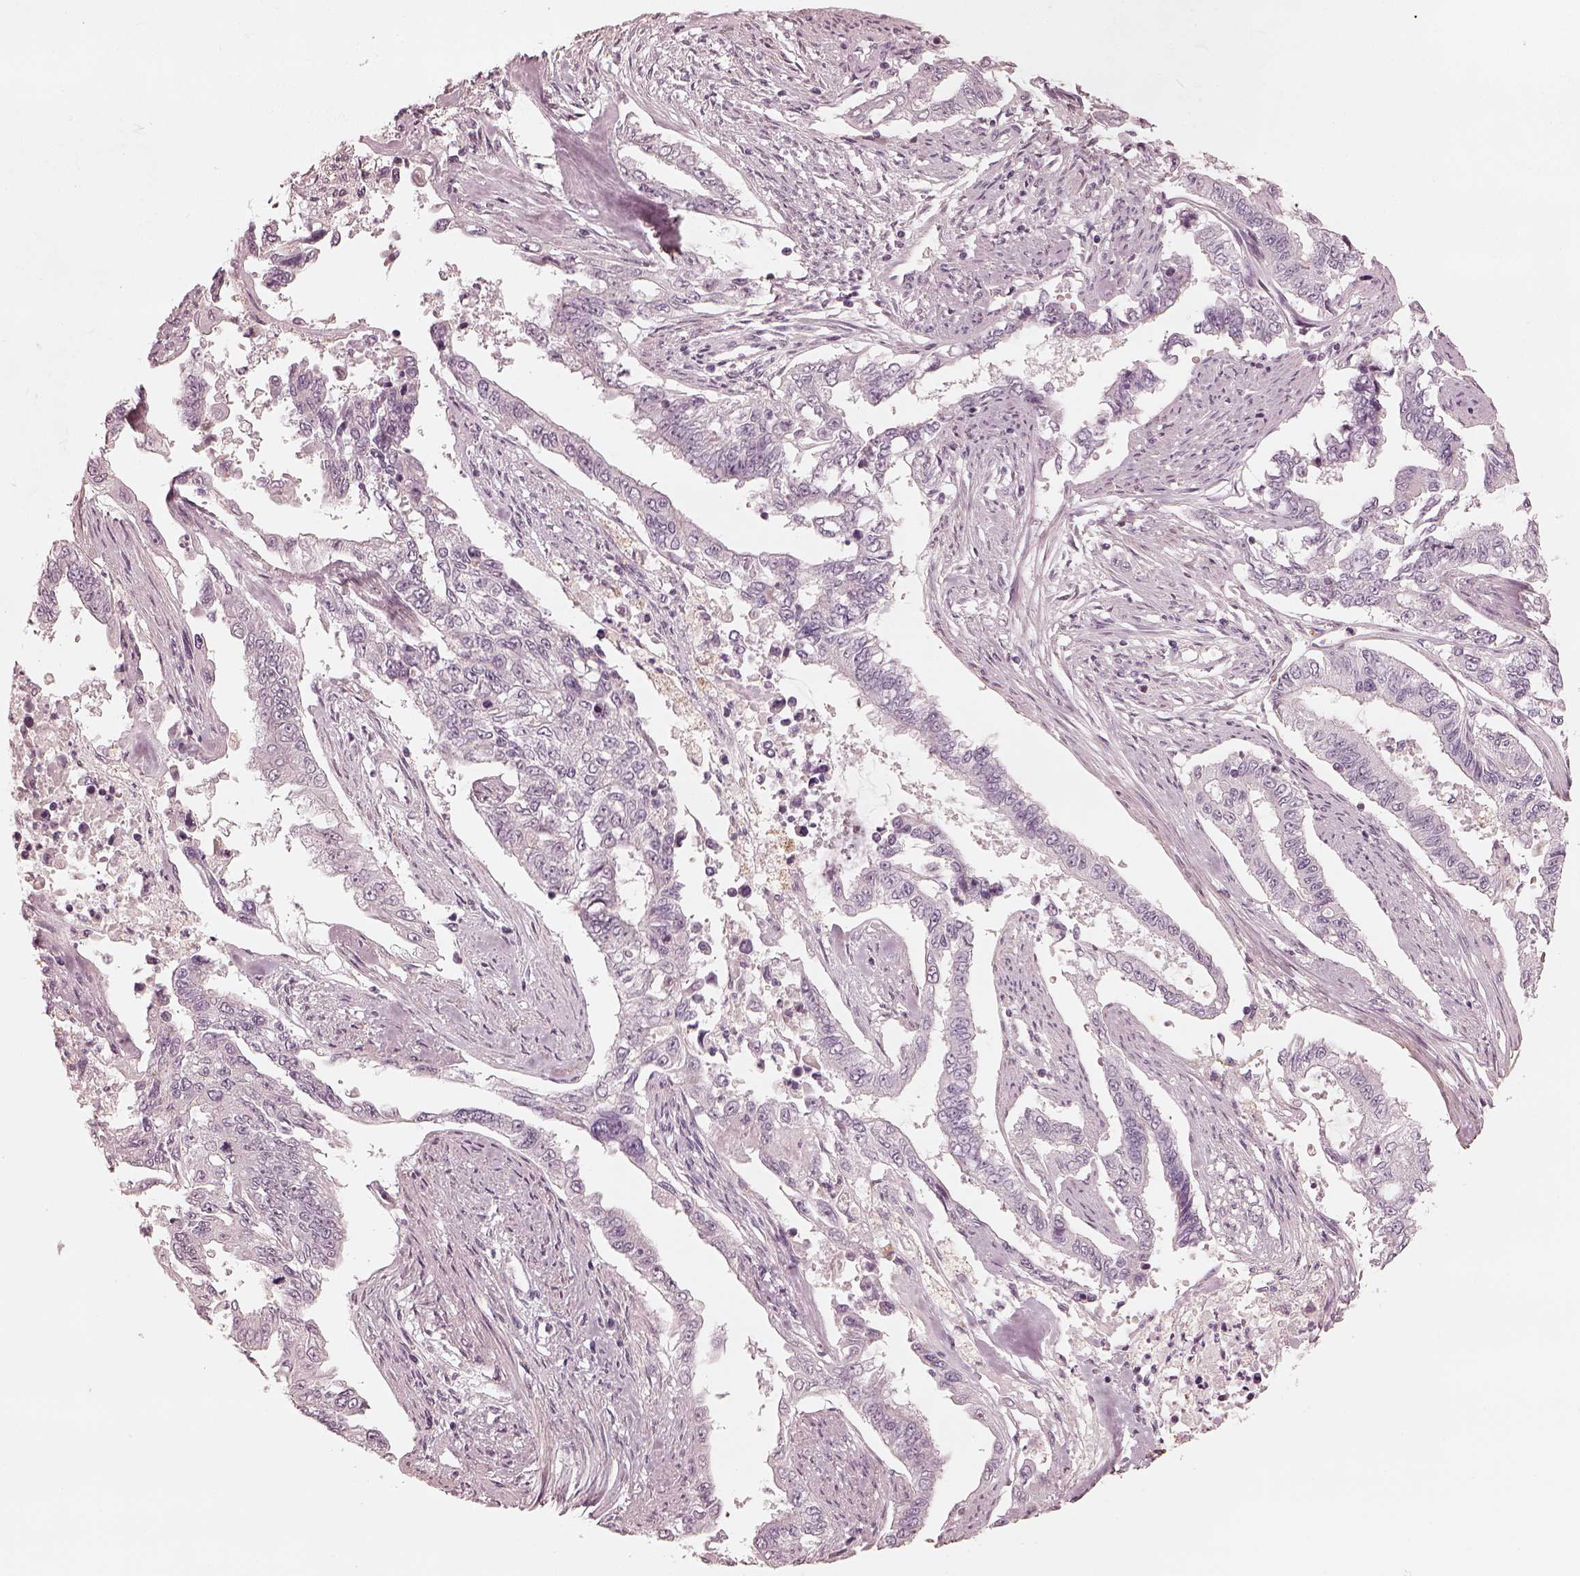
{"staining": {"intensity": "negative", "quantity": "none", "location": "none"}, "tissue": "endometrial cancer", "cell_type": "Tumor cells", "image_type": "cancer", "snomed": [{"axis": "morphology", "description": "Adenocarcinoma, NOS"}, {"axis": "topography", "description": "Uterus"}], "caption": "Tumor cells show no significant positivity in endometrial cancer (adenocarcinoma).", "gene": "ADRB3", "patient": {"sex": "female", "age": 59}}